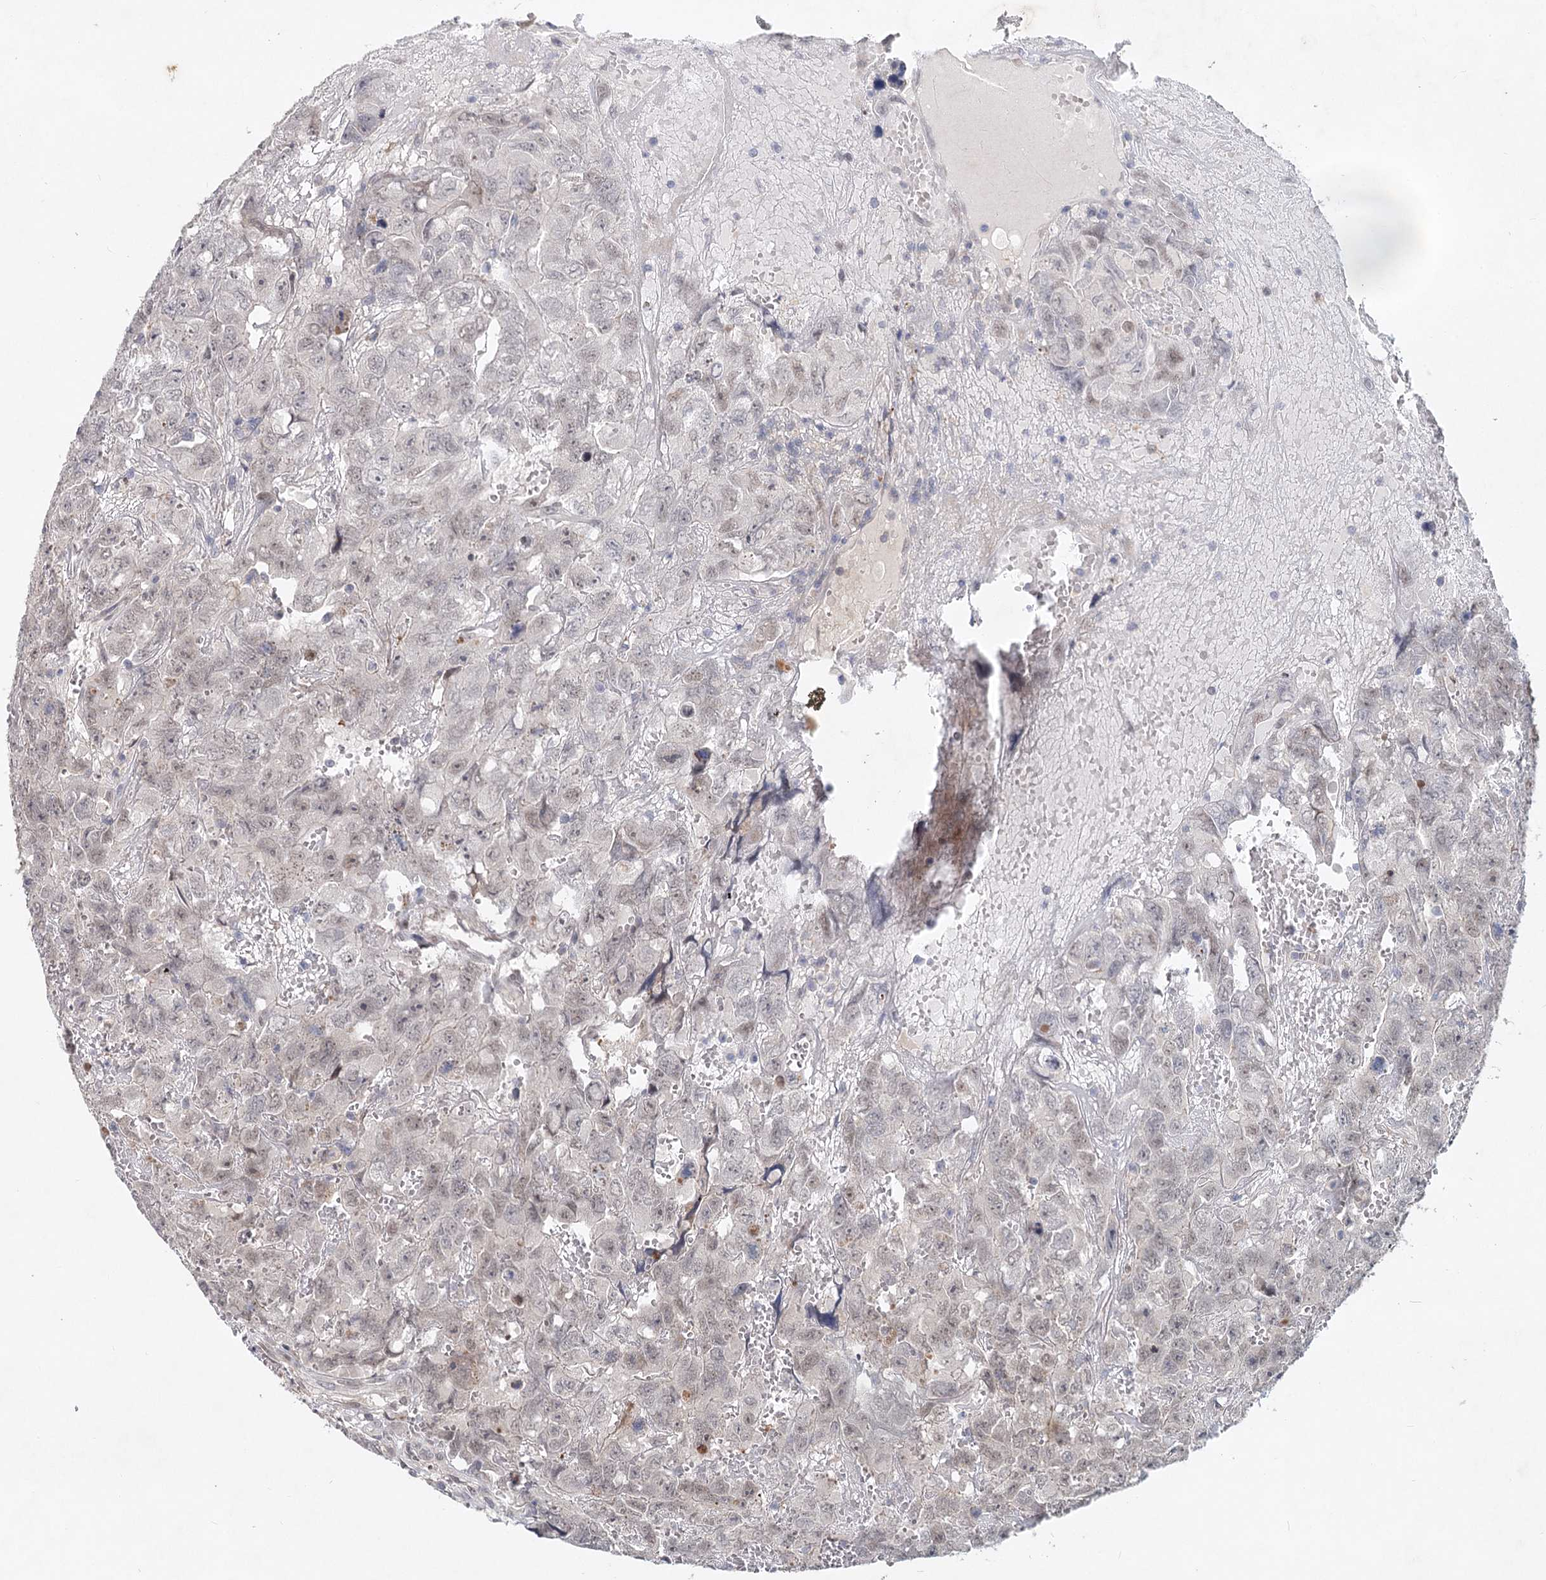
{"staining": {"intensity": "weak", "quantity": "25%-75%", "location": "nuclear"}, "tissue": "testis cancer", "cell_type": "Tumor cells", "image_type": "cancer", "snomed": [{"axis": "morphology", "description": "Carcinoma, Embryonal, NOS"}, {"axis": "topography", "description": "Testis"}], "caption": "Immunohistochemical staining of human embryonal carcinoma (testis) exhibits low levels of weak nuclear protein expression in about 25%-75% of tumor cells.", "gene": "AP3B1", "patient": {"sex": "male", "age": 45}}